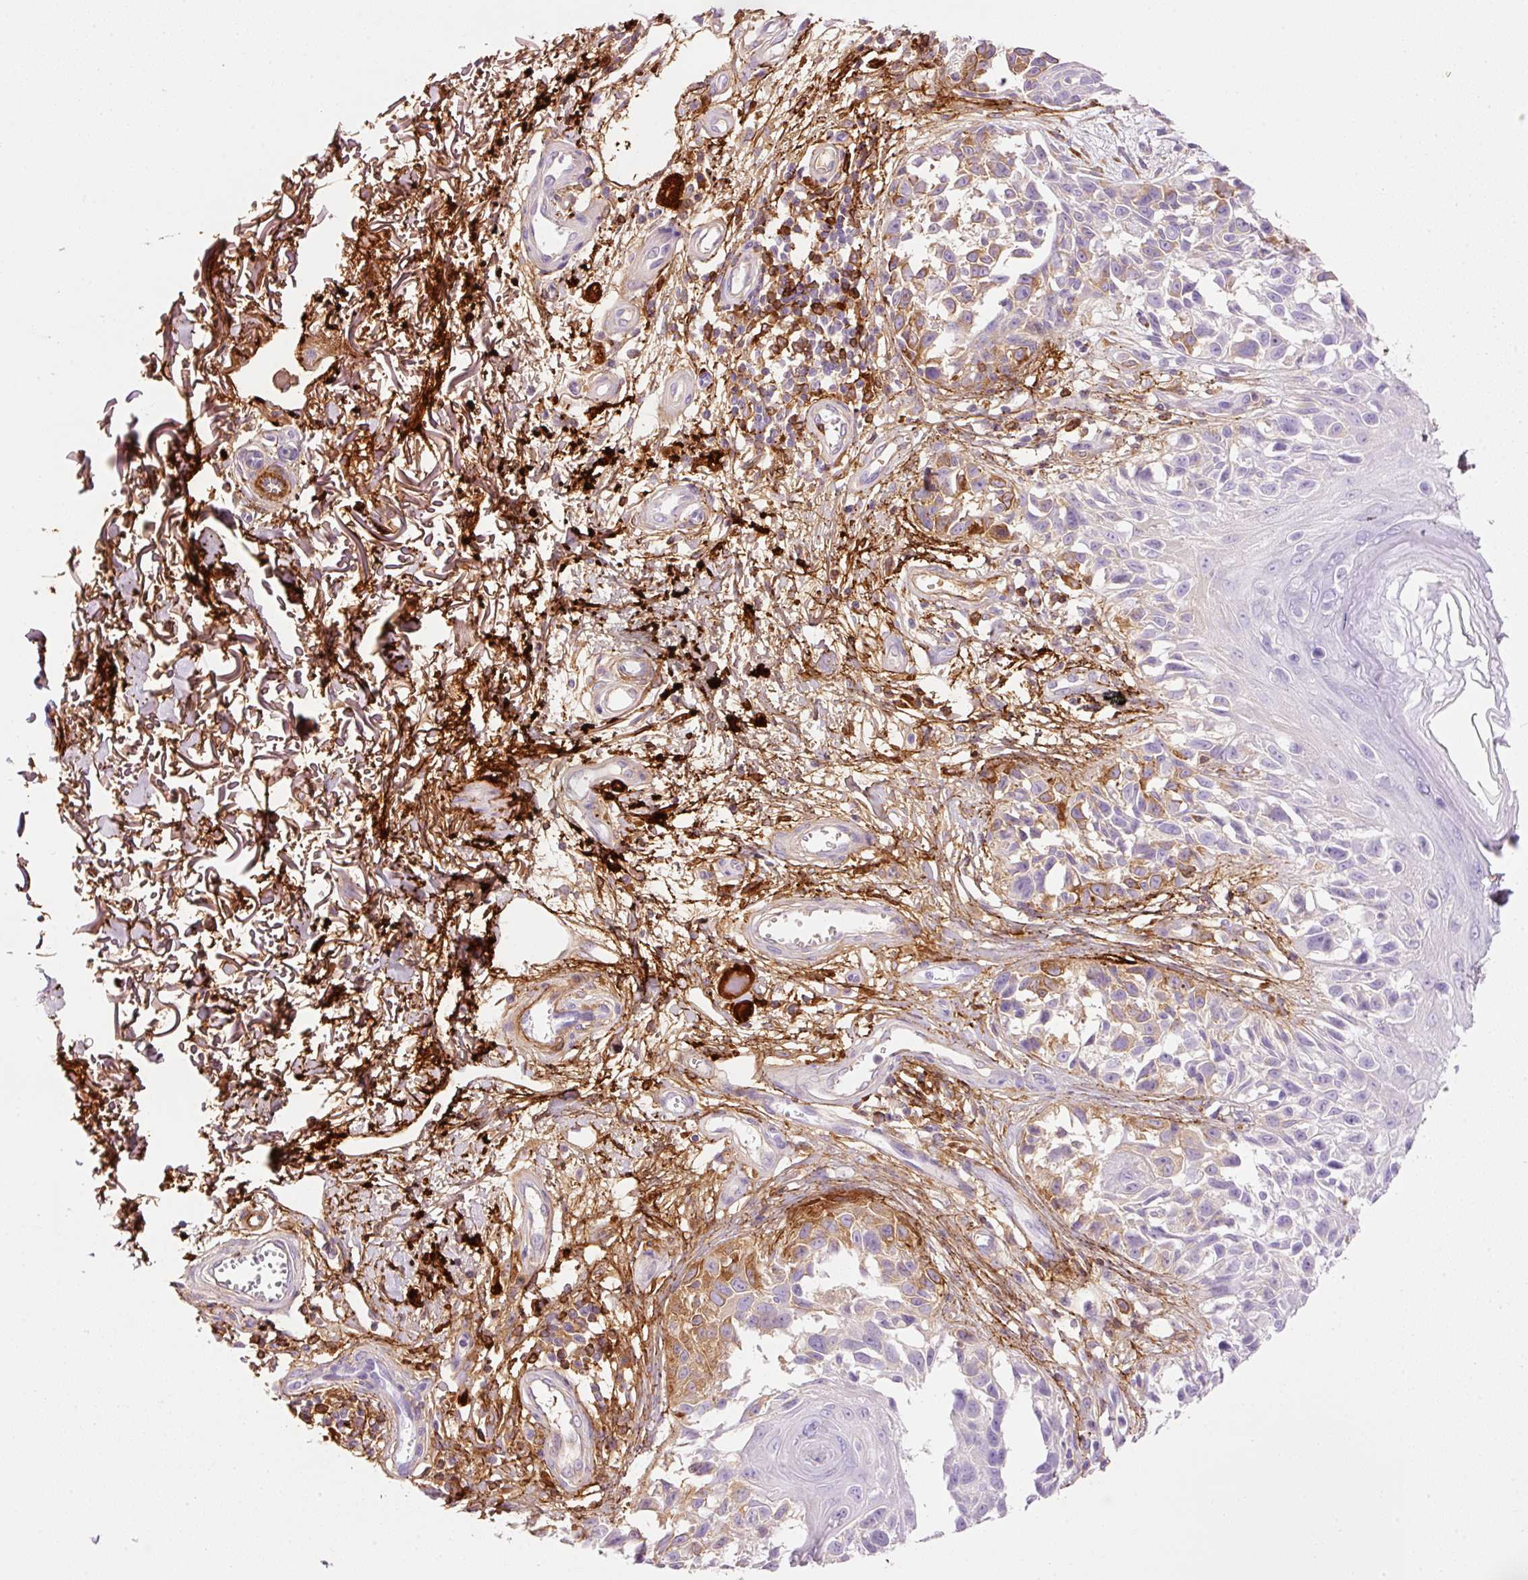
{"staining": {"intensity": "moderate", "quantity": "<25%", "location": "cytoplasmic/membranous"}, "tissue": "melanoma", "cell_type": "Tumor cells", "image_type": "cancer", "snomed": [{"axis": "morphology", "description": "Malignant melanoma, NOS"}, {"axis": "topography", "description": "Skin"}], "caption": "A micrograph showing moderate cytoplasmic/membranous positivity in approximately <25% of tumor cells in melanoma, as visualized by brown immunohistochemical staining.", "gene": "MFAP4", "patient": {"sex": "male", "age": 73}}